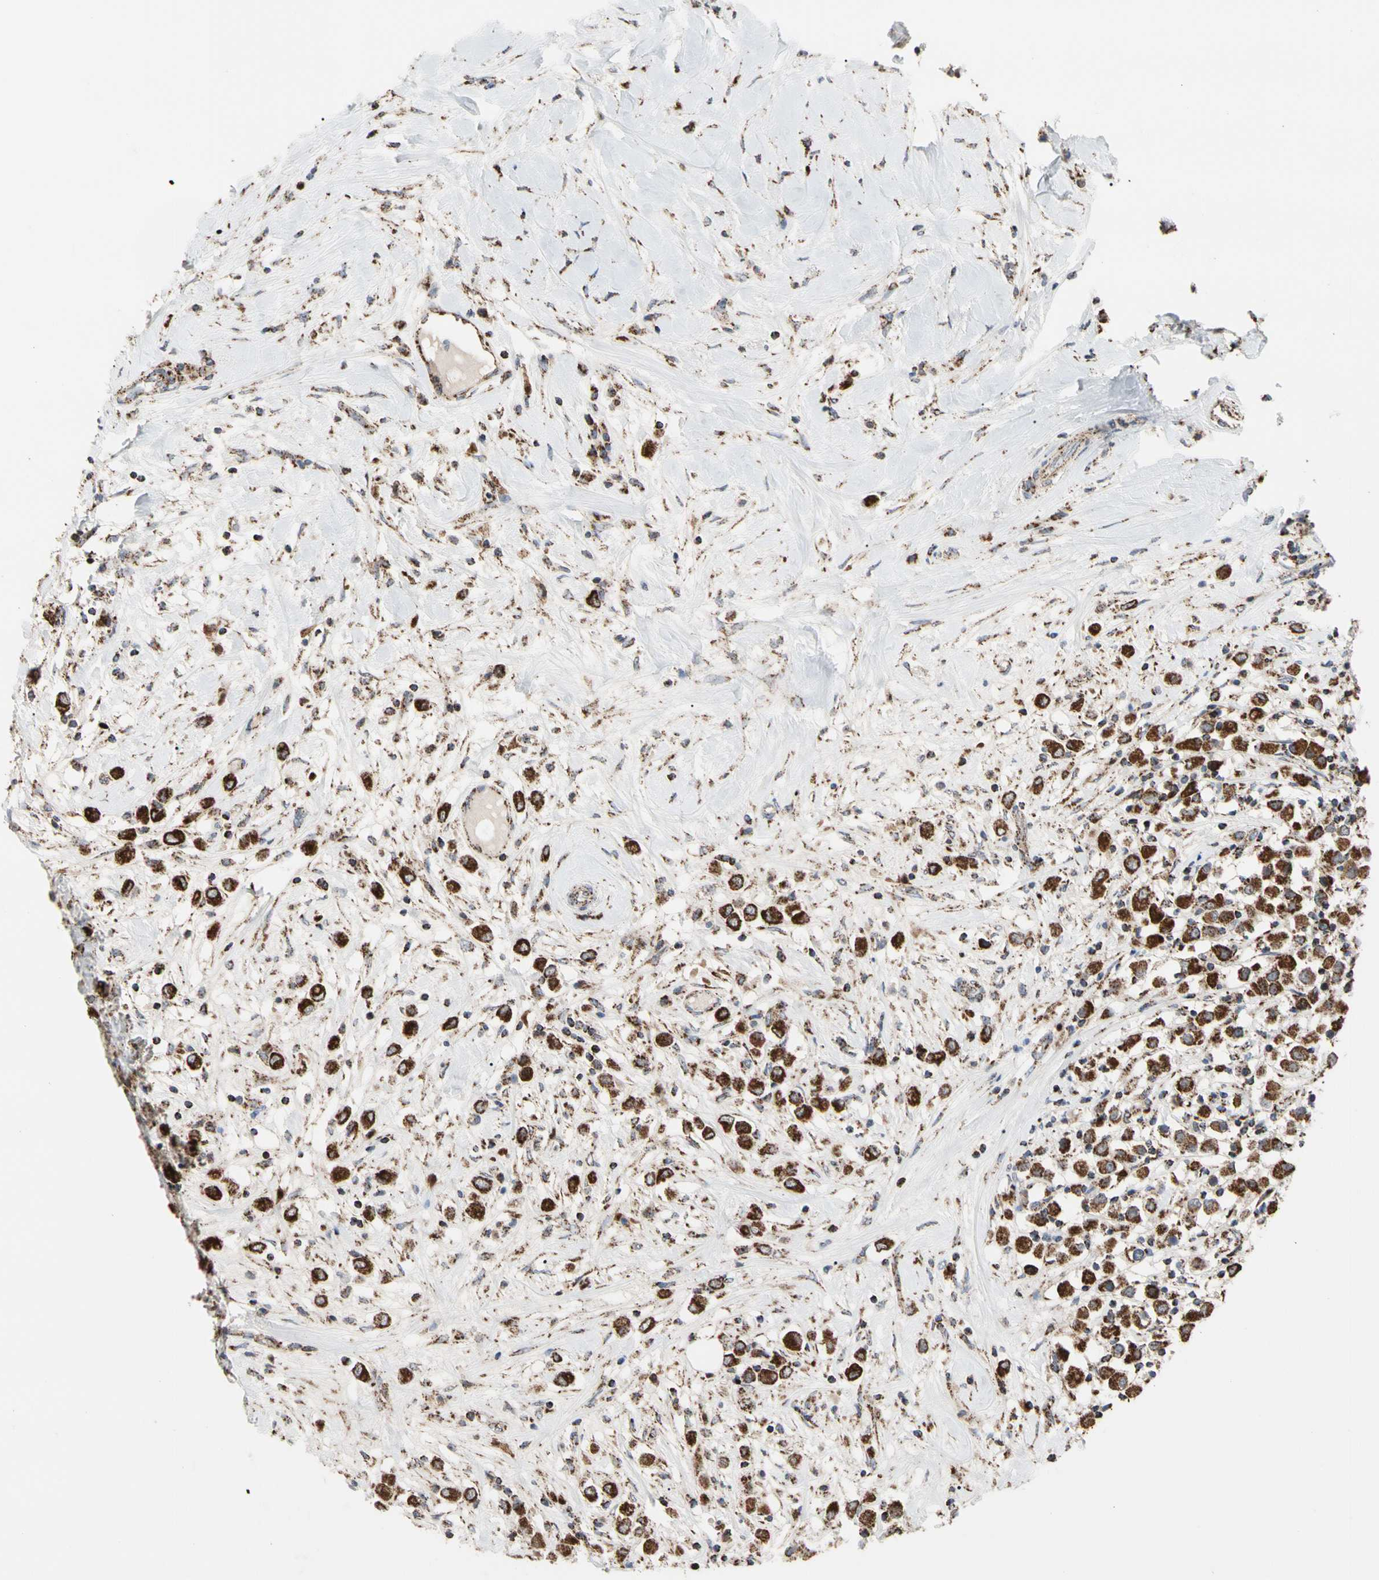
{"staining": {"intensity": "strong", "quantity": ">75%", "location": "cytoplasmic/membranous"}, "tissue": "breast cancer", "cell_type": "Tumor cells", "image_type": "cancer", "snomed": [{"axis": "morphology", "description": "Duct carcinoma"}, {"axis": "topography", "description": "Breast"}], "caption": "Immunohistochemical staining of breast cancer displays high levels of strong cytoplasmic/membranous protein expression in about >75% of tumor cells.", "gene": "FAM110B", "patient": {"sex": "female", "age": 61}}